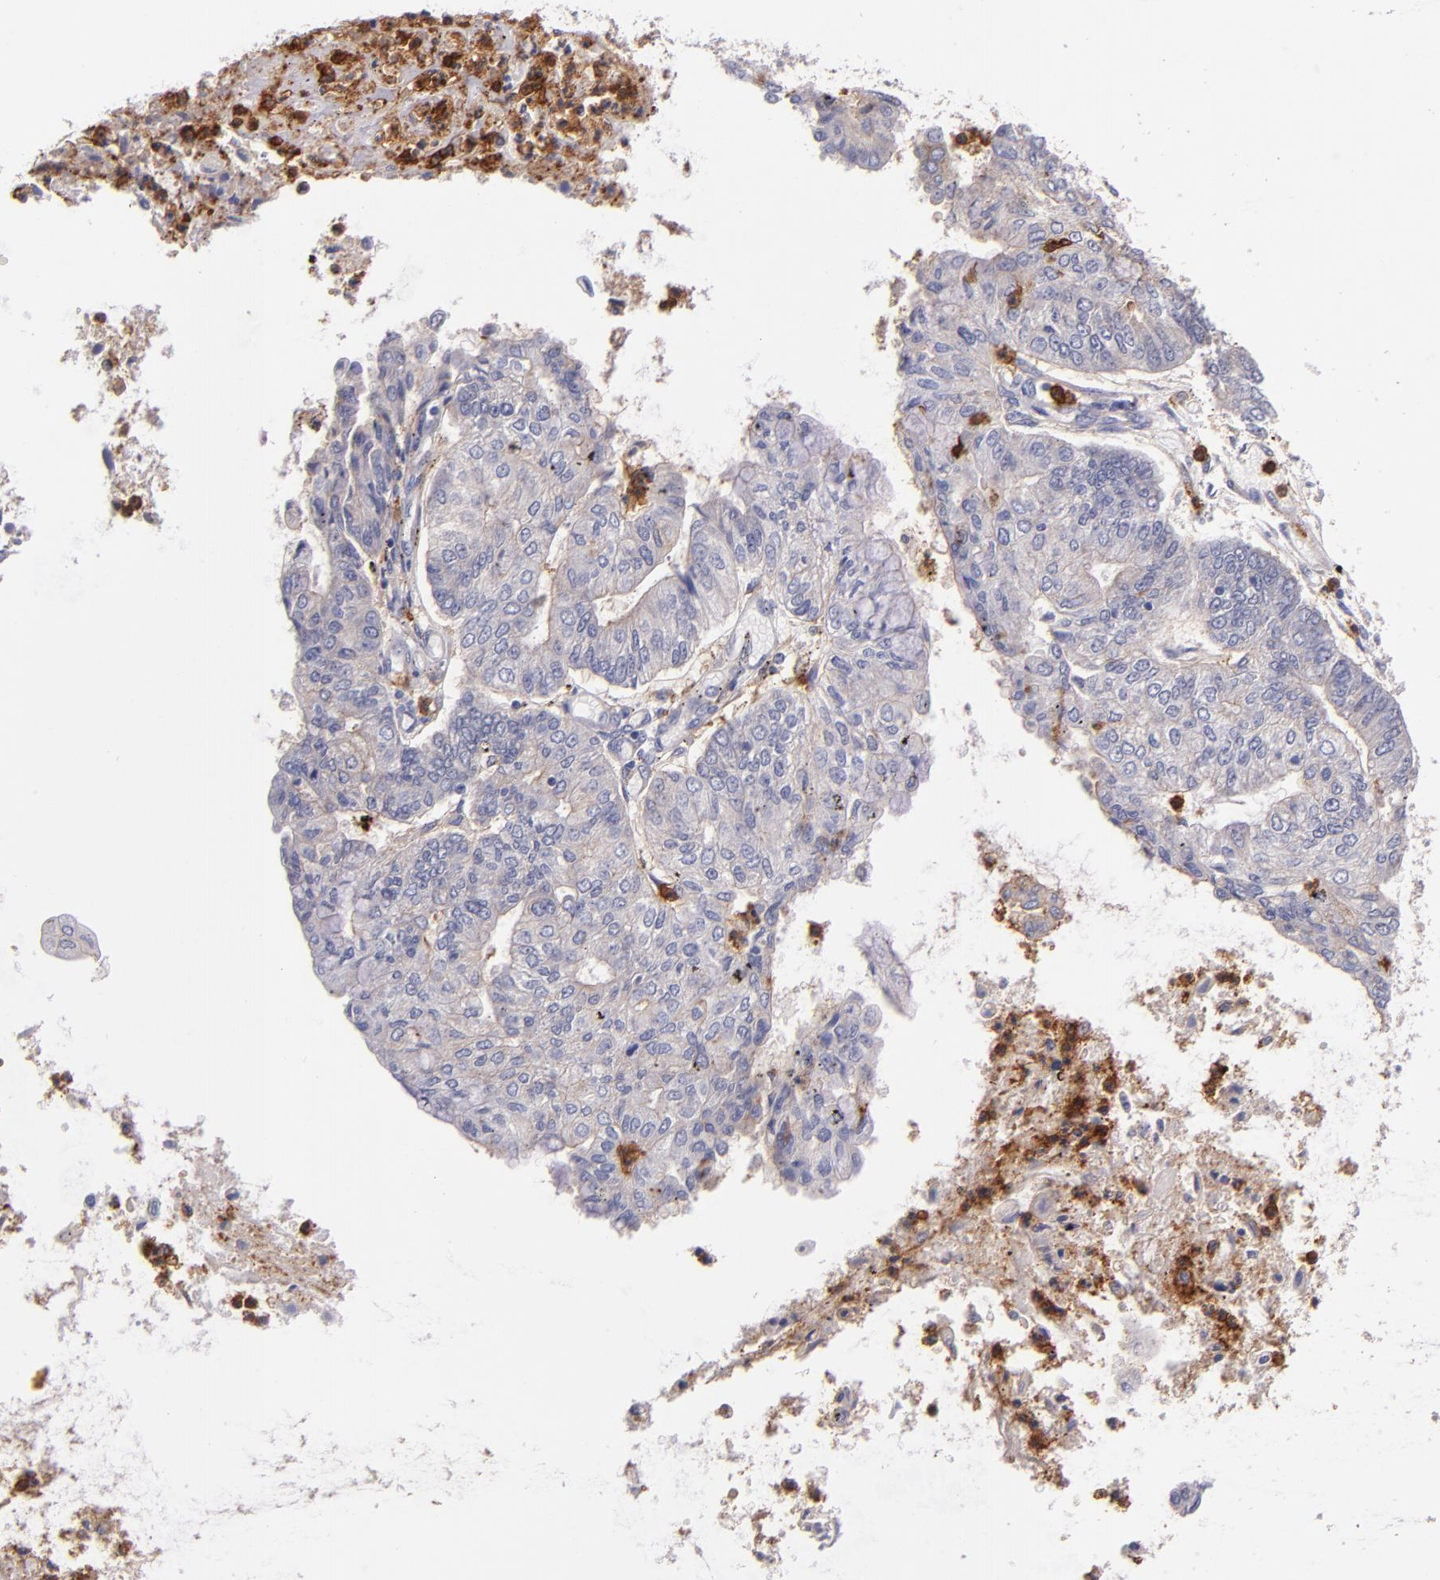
{"staining": {"intensity": "weak", "quantity": "25%-75%", "location": "cytoplasmic/membranous"}, "tissue": "endometrial cancer", "cell_type": "Tumor cells", "image_type": "cancer", "snomed": [{"axis": "morphology", "description": "Adenocarcinoma, NOS"}, {"axis": "topography", "description": "Endometrium"}], "caption": "The photomicrograph exhibits a brown stain indicating the presence of a protein in the cytoplasmic/membranous of tumor cells in endometrial cancer (adenocarcinoma).", "gene": "C5AR1", "patient": {"sex": "female", "age": 59}}